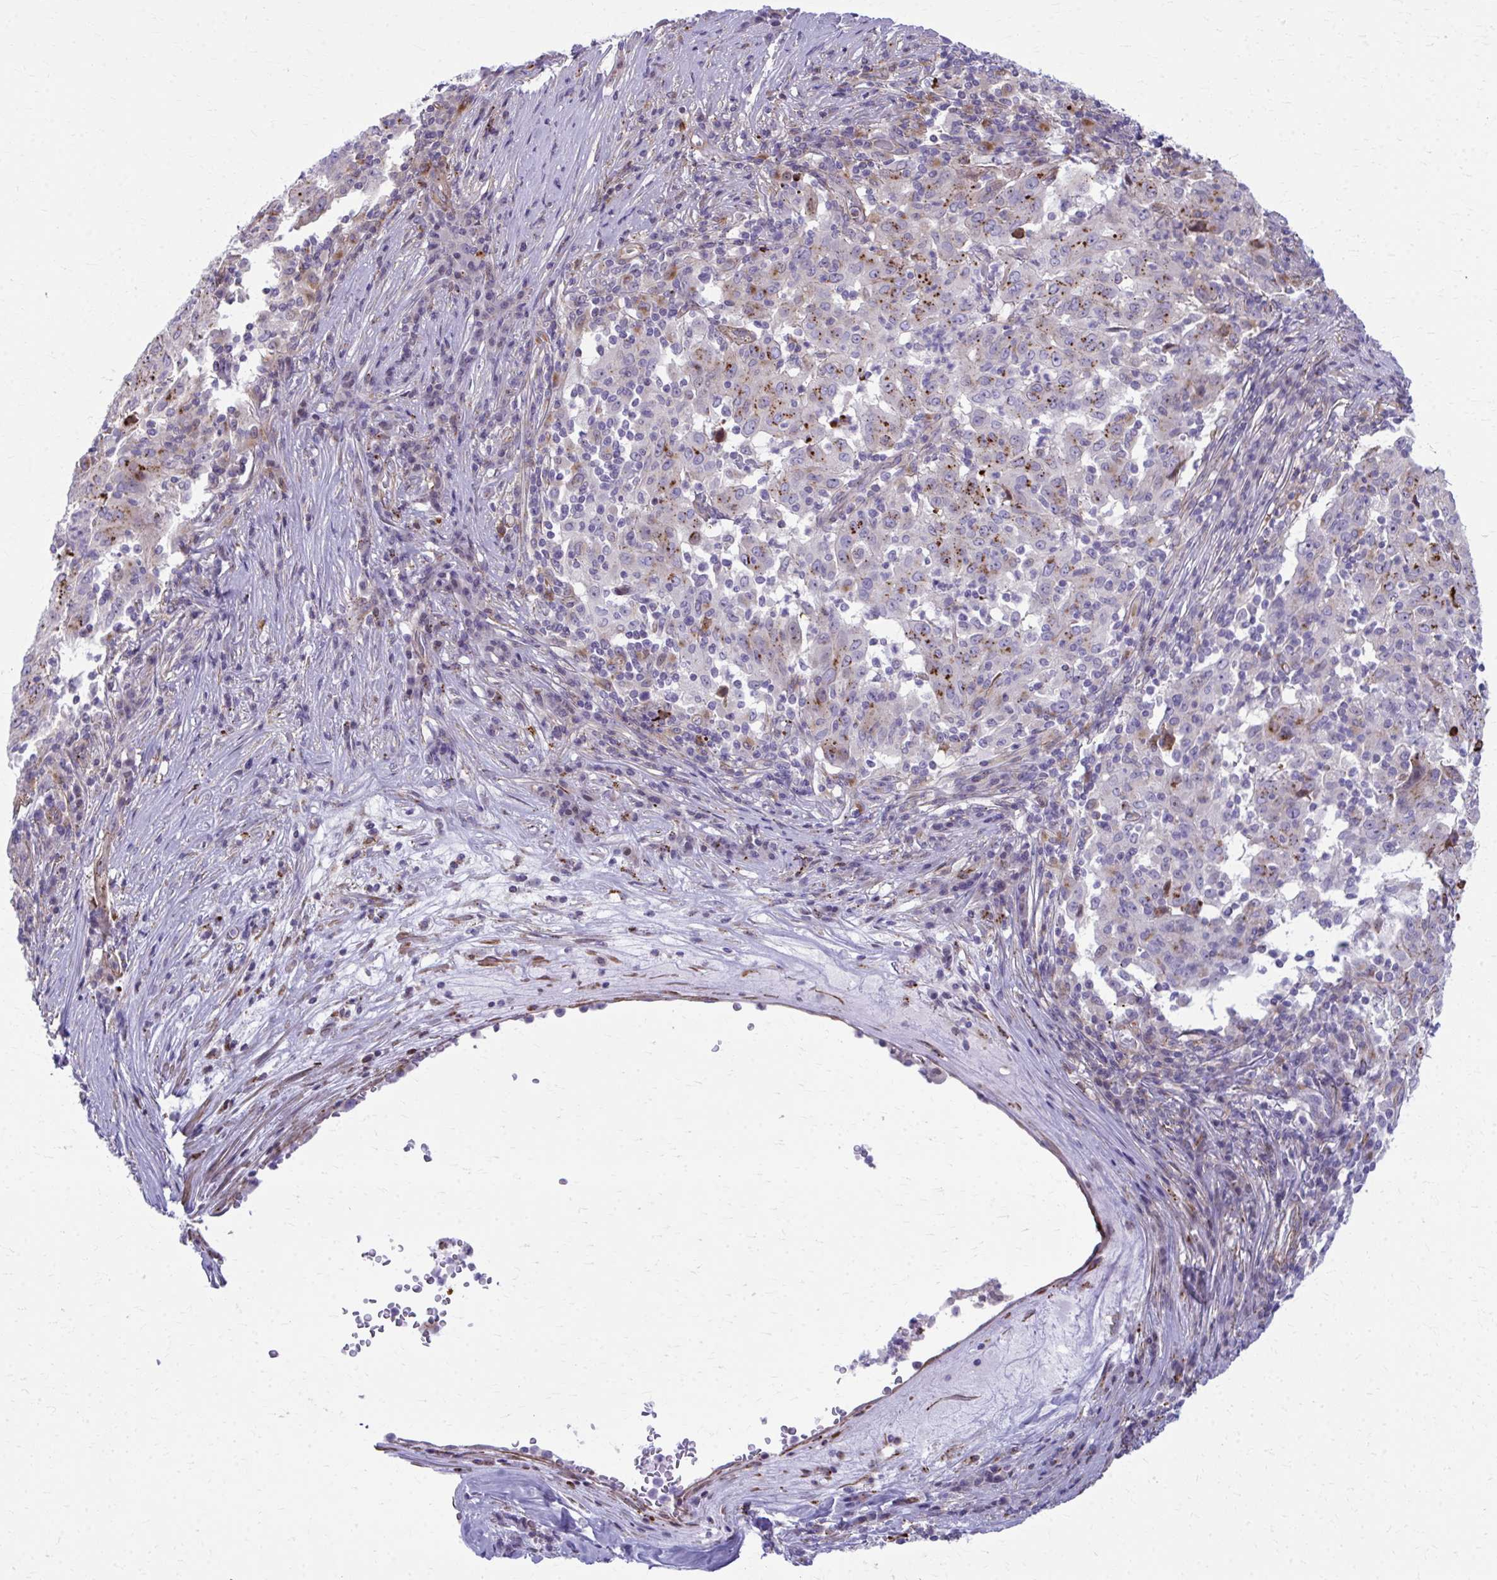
{"staining": {"intensity": "moderate", "quantity": ">75%", "location": "cytoplasmic/membranous"}, "tissue": "pancreatic cancer", "cell_type": "Tumor cells", "image_type": "cancer", "snomed": [{"axis": "morphology", "description": "Adenocarcinoma, NOS"}, {"axis": "topography", "description": "Pancreas"}], "caption": "Protein staining by immunohistochemistry (IHC) exhibits moderate cytoplasmic/membranous expression in approximately >75% of tumor cells in adenocarcinoma (pancreatic). Immunohistochemistry stains the protein of interest in brown and the nuclei are stained blue.", "gene": "LRRC4B", "patient": {"sex": "male", "age": 63}}